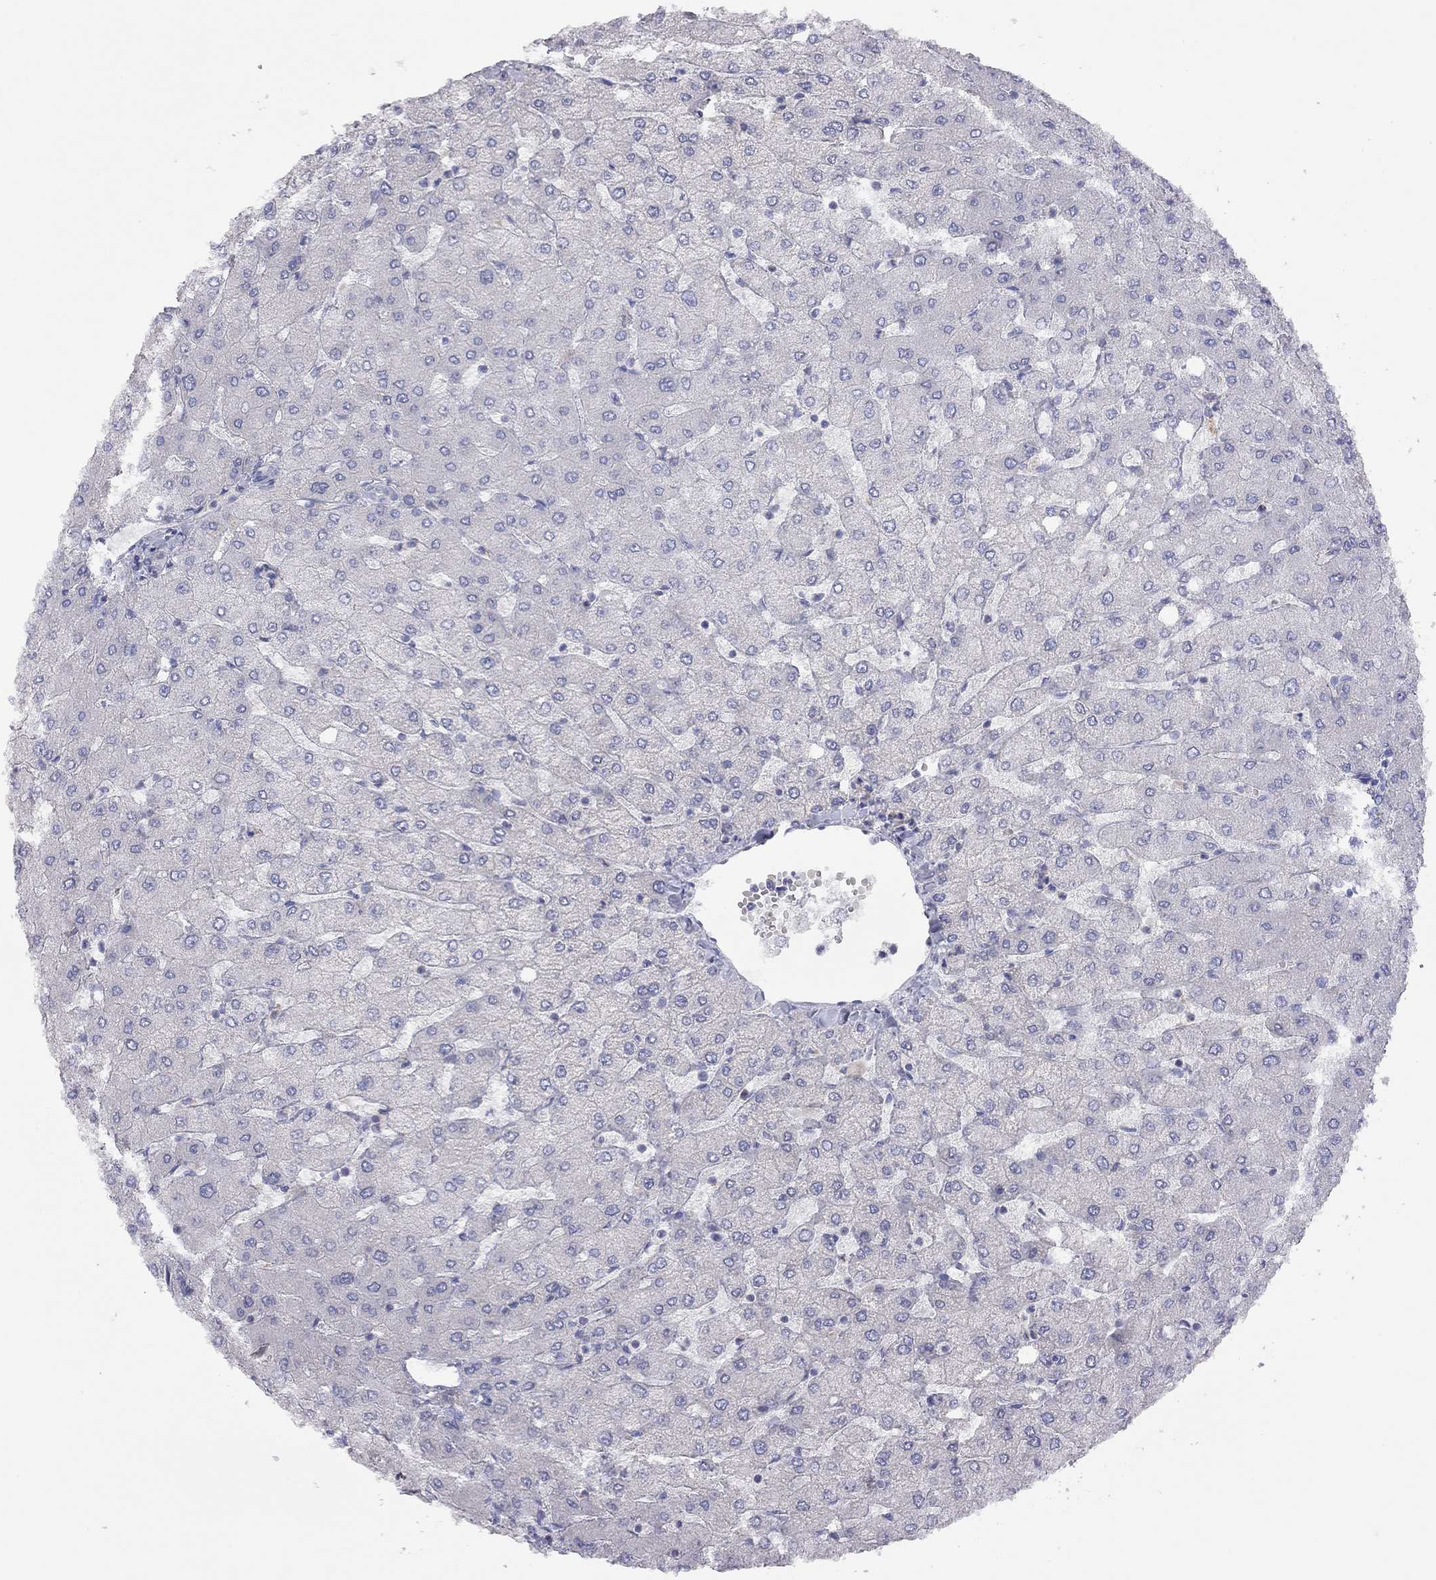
{"staining": {"intensity": "negative", "quantity": "none", "location": "none"}, "tissue": "liver", "cell_type": "Cholangiocytes", "image_type": "normal", "snomed": [{"axis": "morphology", "description": "Normal tissue, NOS"}, {"axis": "topography", "description": "Liver"}], "caption": "IHC image of benign human liver stained for a protein (brown), which shows no staining in cholangiocytes.", "gene": "ADCYAP1", "patient": {"sex": "female", "age": 54}}